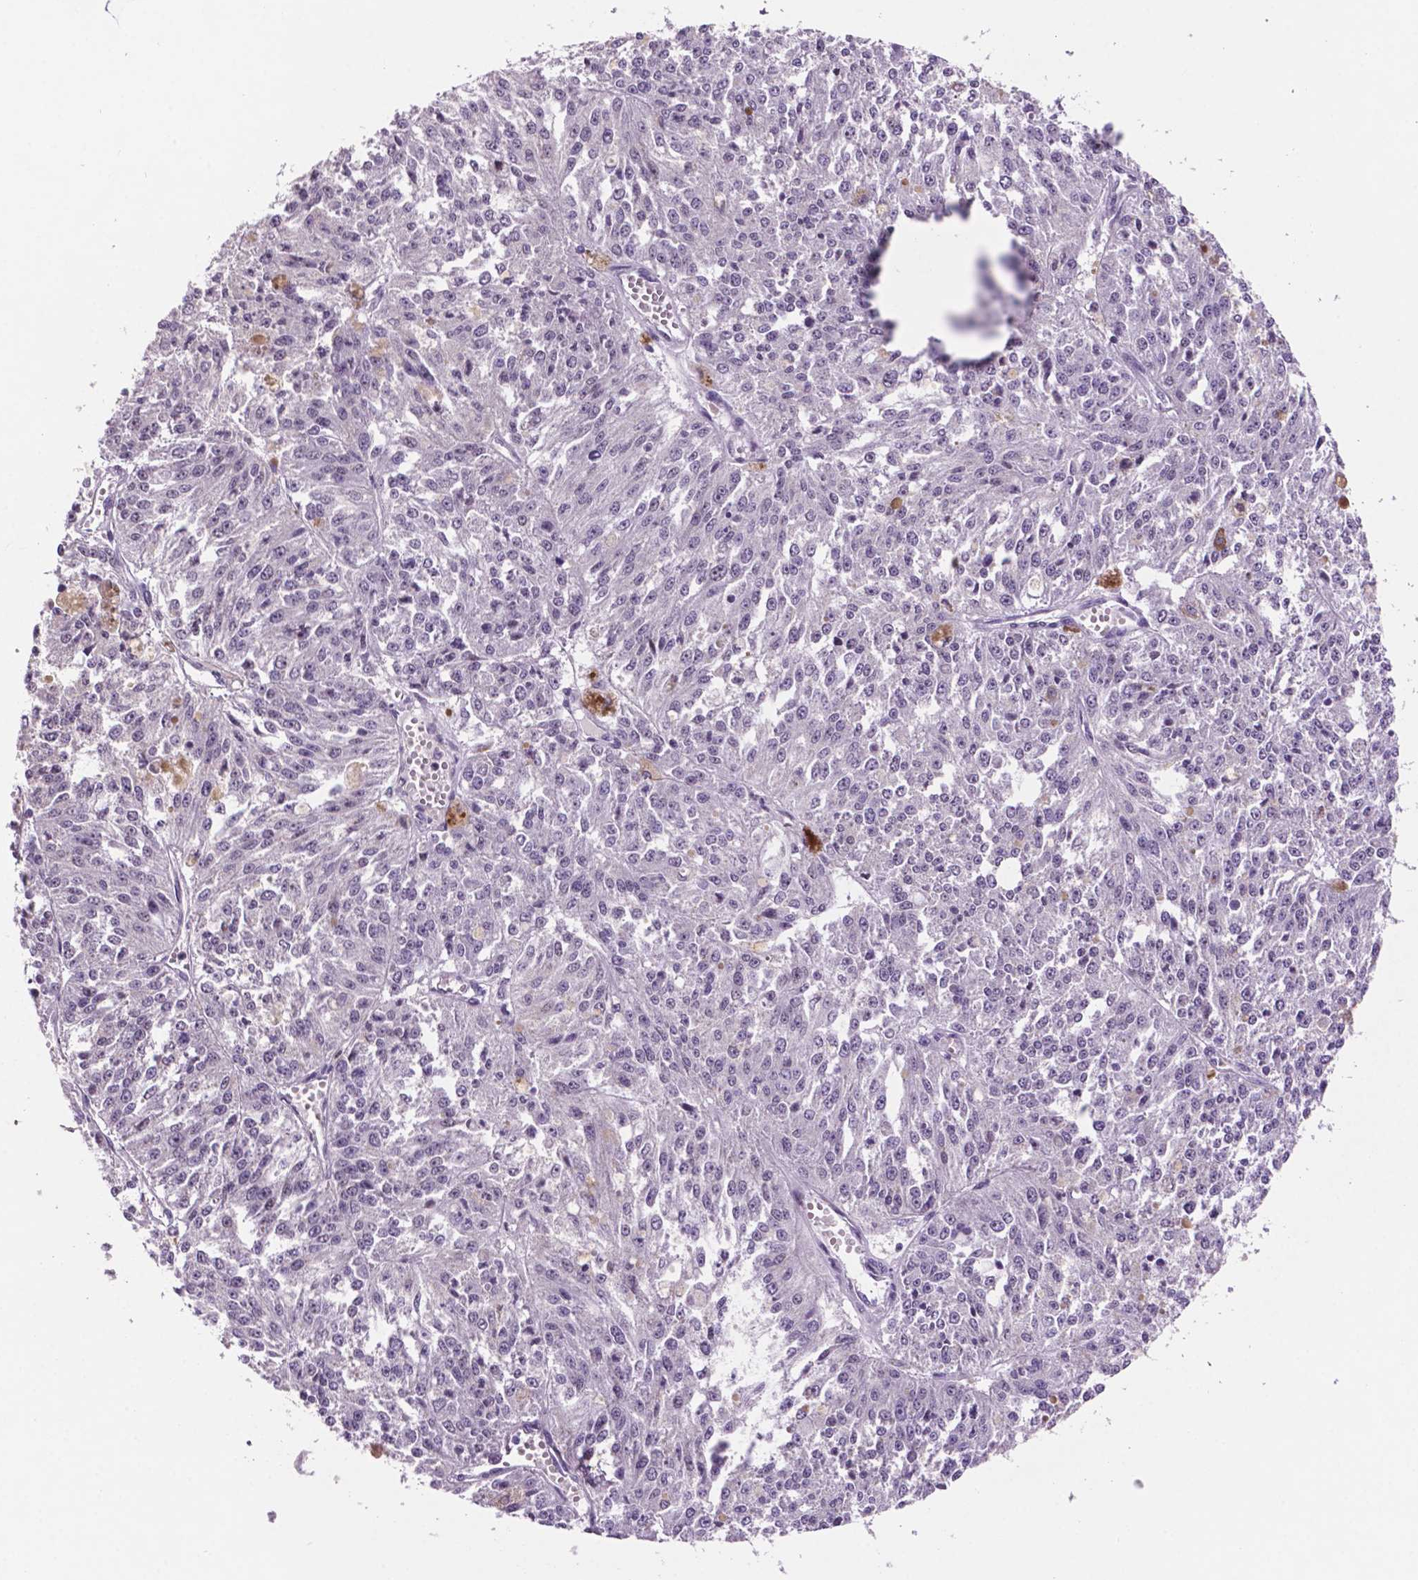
{"staining": {"intensity": "negative", "quantity": "none", "location": "none"}, "tissue": "melanoma", "cell_type": "Tumor cells", "image_type": "cancer", "snomed": [{"axis": "morphology", "description": "Malignant melanoma, Metastatic site"}, {"axis": "topography", "description": "Lymph node"}], "caption": "Tumor cells show no significant staining in melanoma.", "gene": "NCOR1", "patient": {"sex": "female", "age": 64}}